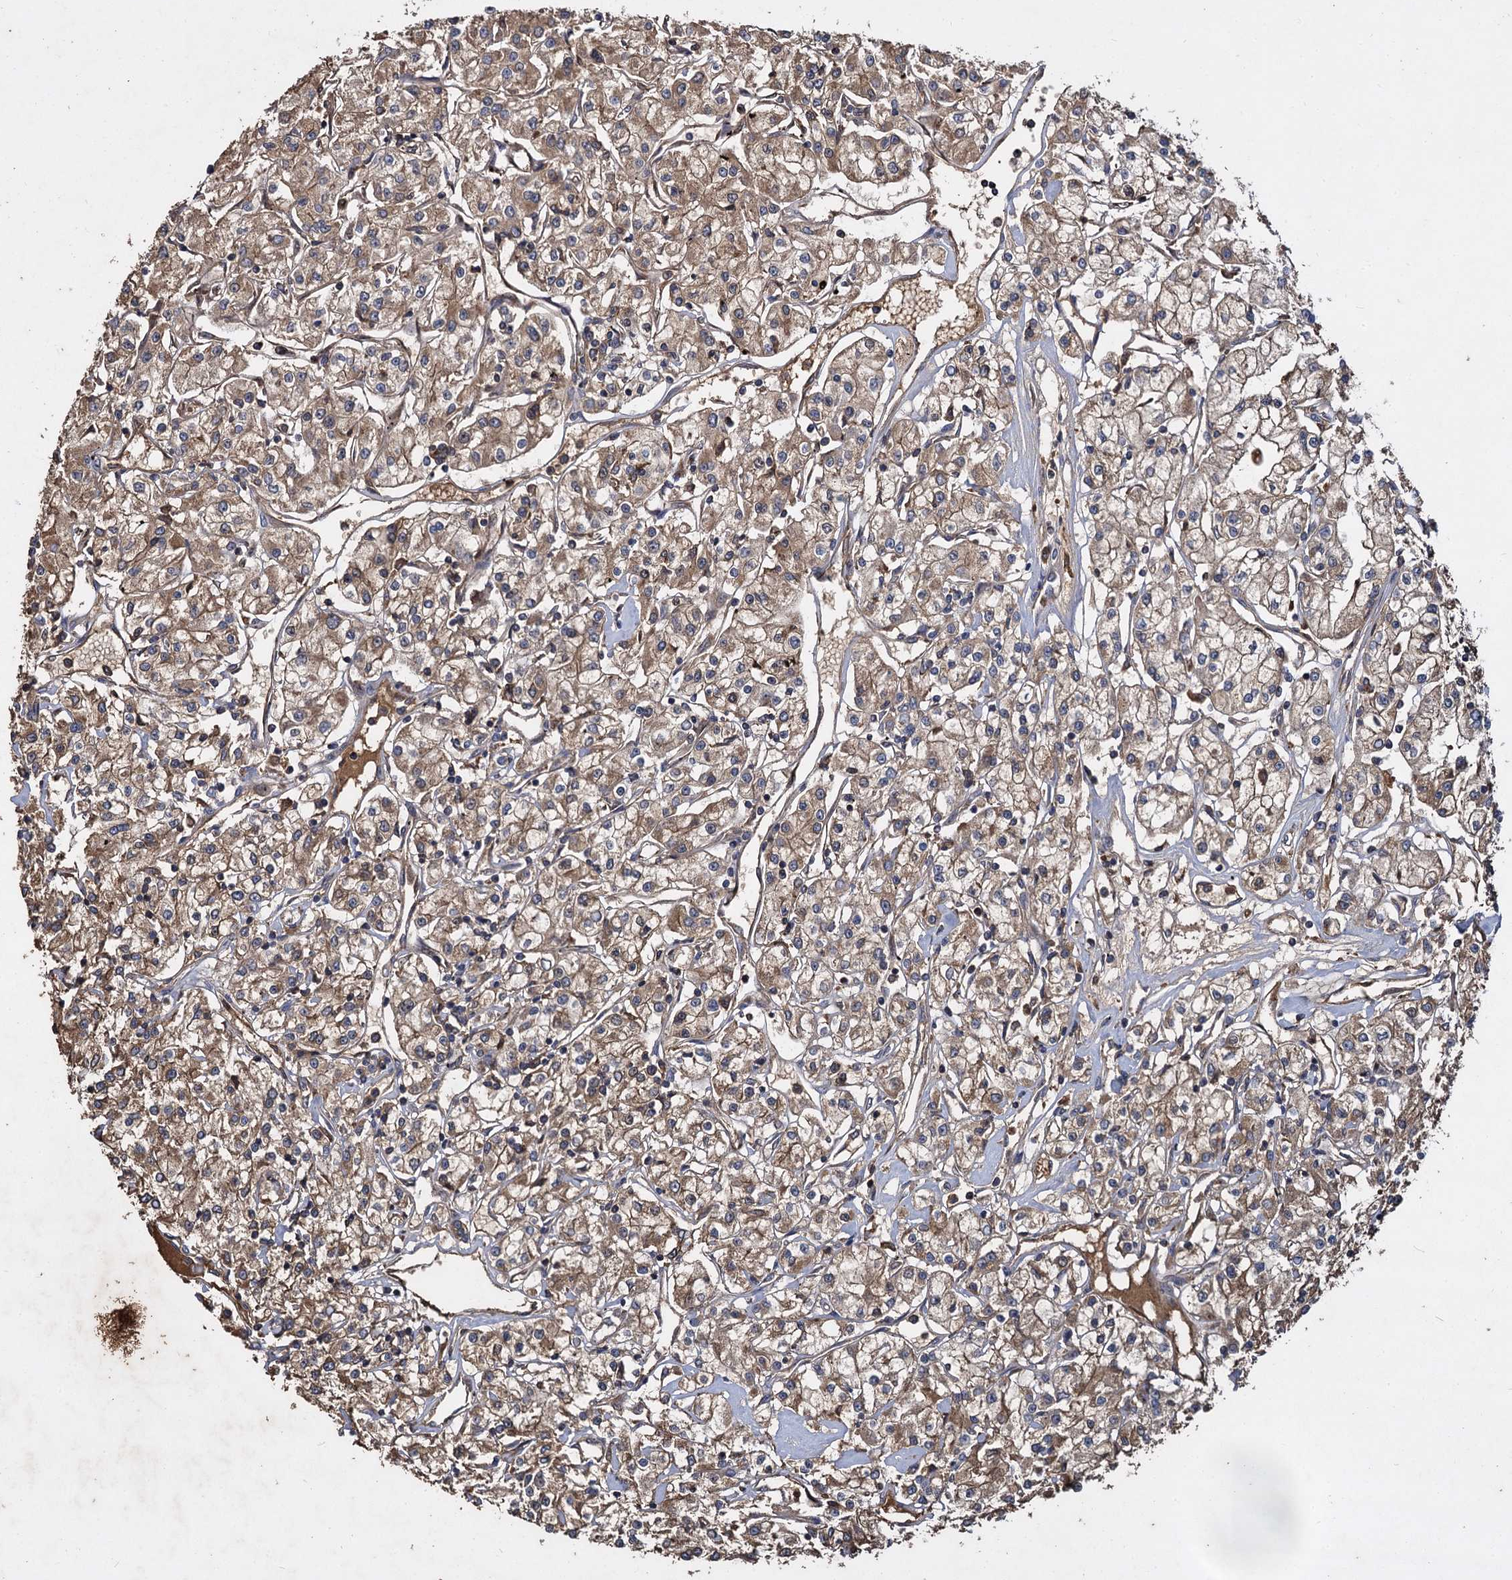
{"staining": {"intensity": "moderate", "quantity": ">75%", "location": "cytoplasmic/membranous"}, "tissue": "renal cancer", "cell_type": "Tumor cells", "image_type": "cancer", "snomed": [{"axis": "morphology", "description": "Adenocarcinoma, NOS"}, {"axis": "topography", "description": "Kidney"}], "caption": "High-magnification brightfield microscopy of renal cancer (adenocarcinoma) stained with DAB (3,3'-diaminobenzidine) (brown) and counterstained with hematoxylin (blue). tumor cells exhibit moderate cytoplasmic/membranous expression is identified in about>75% of cells.", "gene": "GCLC", "patient": {"sex": "female", "age": 59}}